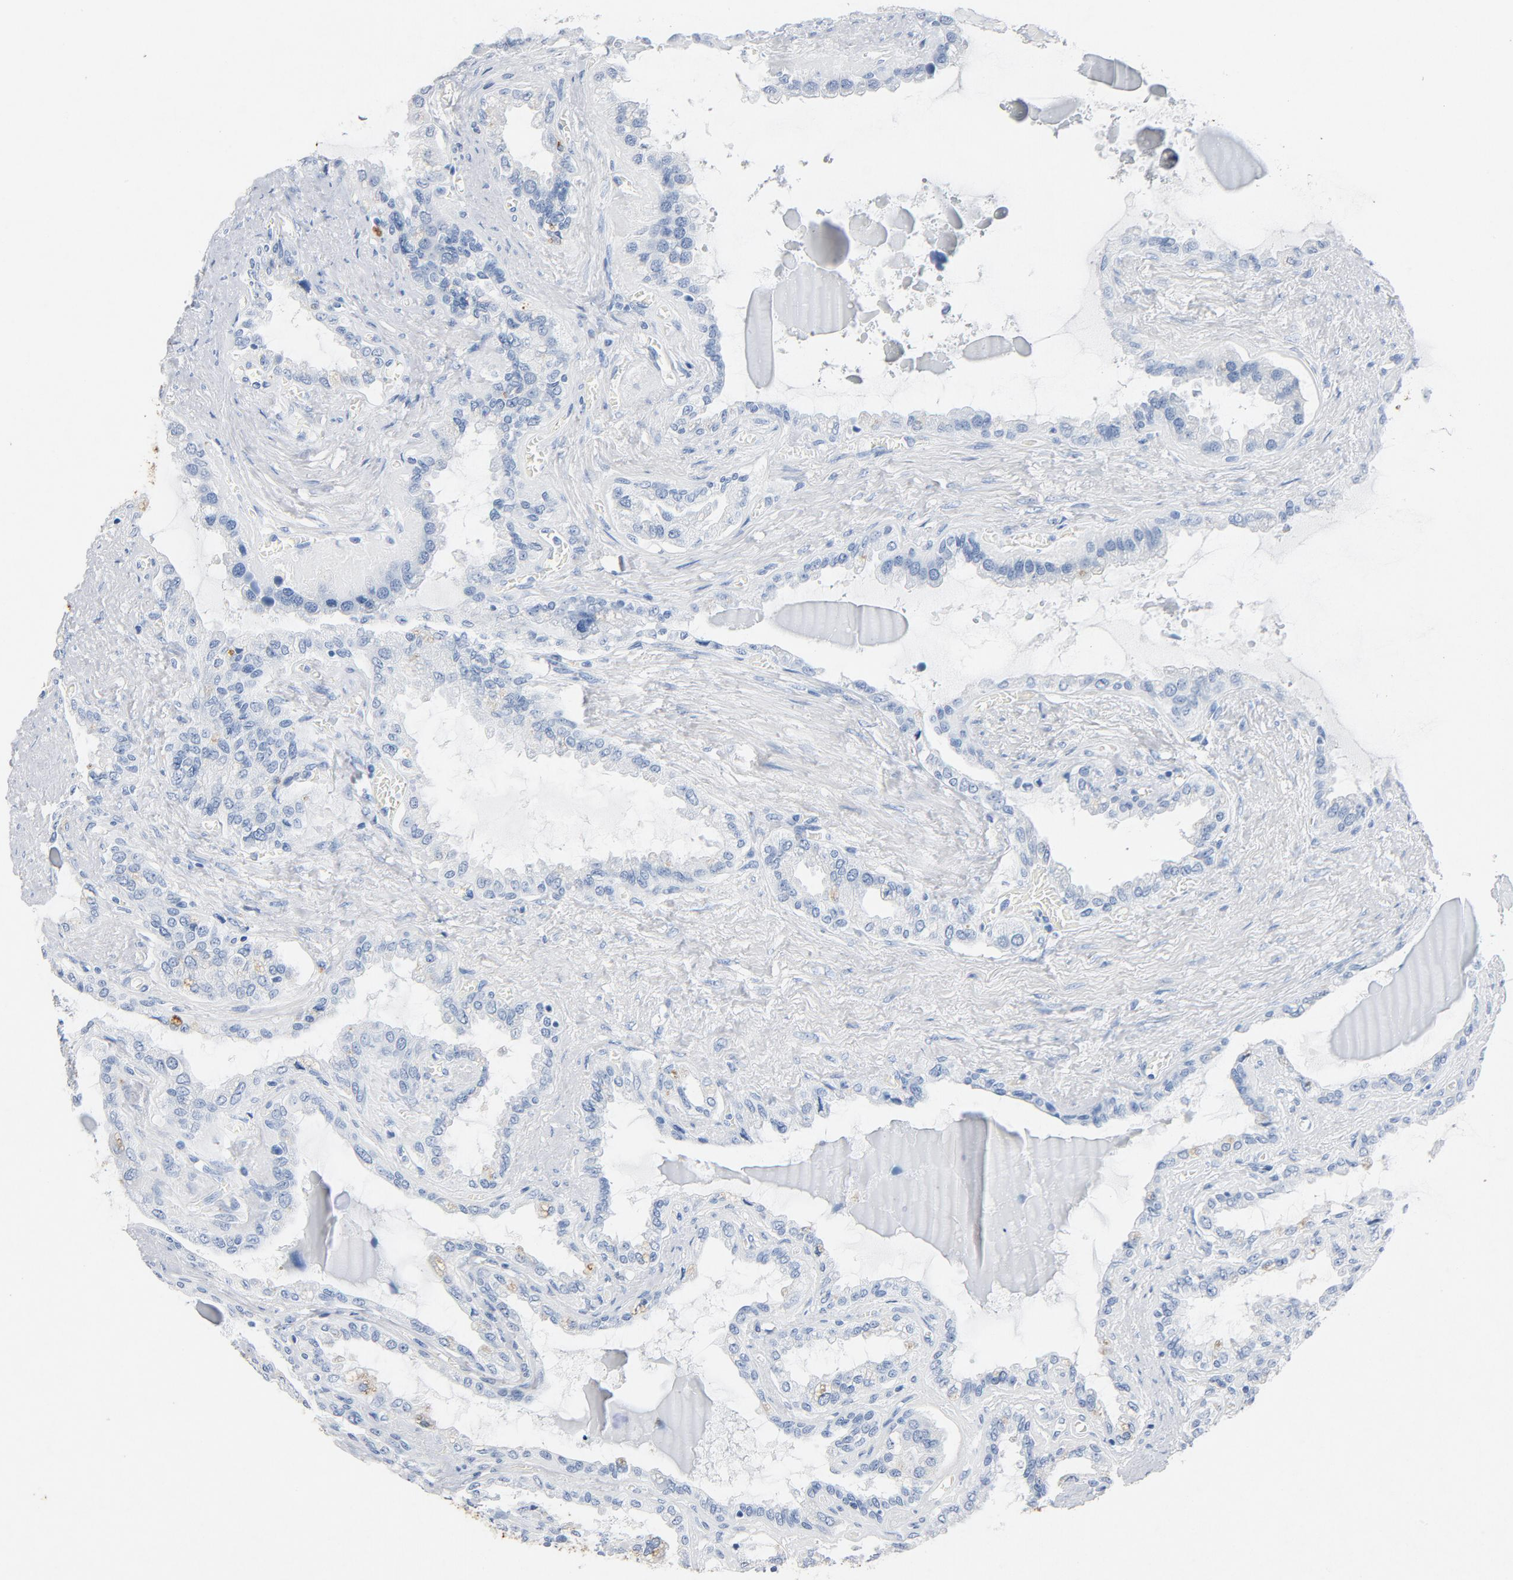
{"staining": {"intensity": "moderate", "quantity": ">75%", "location": "cytoplasmic/membranous"}, "tissue": "seminal vesicle", "cell_type": "Glandular cells", "image_type": "normal", "snomed": [{"axis": "morphology", "description": "Normal tissue, NOS"}, {"axis": "morphology", "description": "Inflammation, NOS"}, {"axis": "topography", "description": "Urinary bladder"}, {"axis": "topography", "description": "Prostate"}, {"axis": "topography", "description": "Seminal veicle"}], "caption": "Immunohistochemistry (IHC) of unremarkable seminal vesicle demonstrates medium levels of moderate cytoplasmic/membranous expression in approximately >75% of glandular cells. (brown staining indicates protein expression, while blue staining denotes nuclei).", "gene": "PTPRB", "patient": {"sex": "male", "age": 82}}